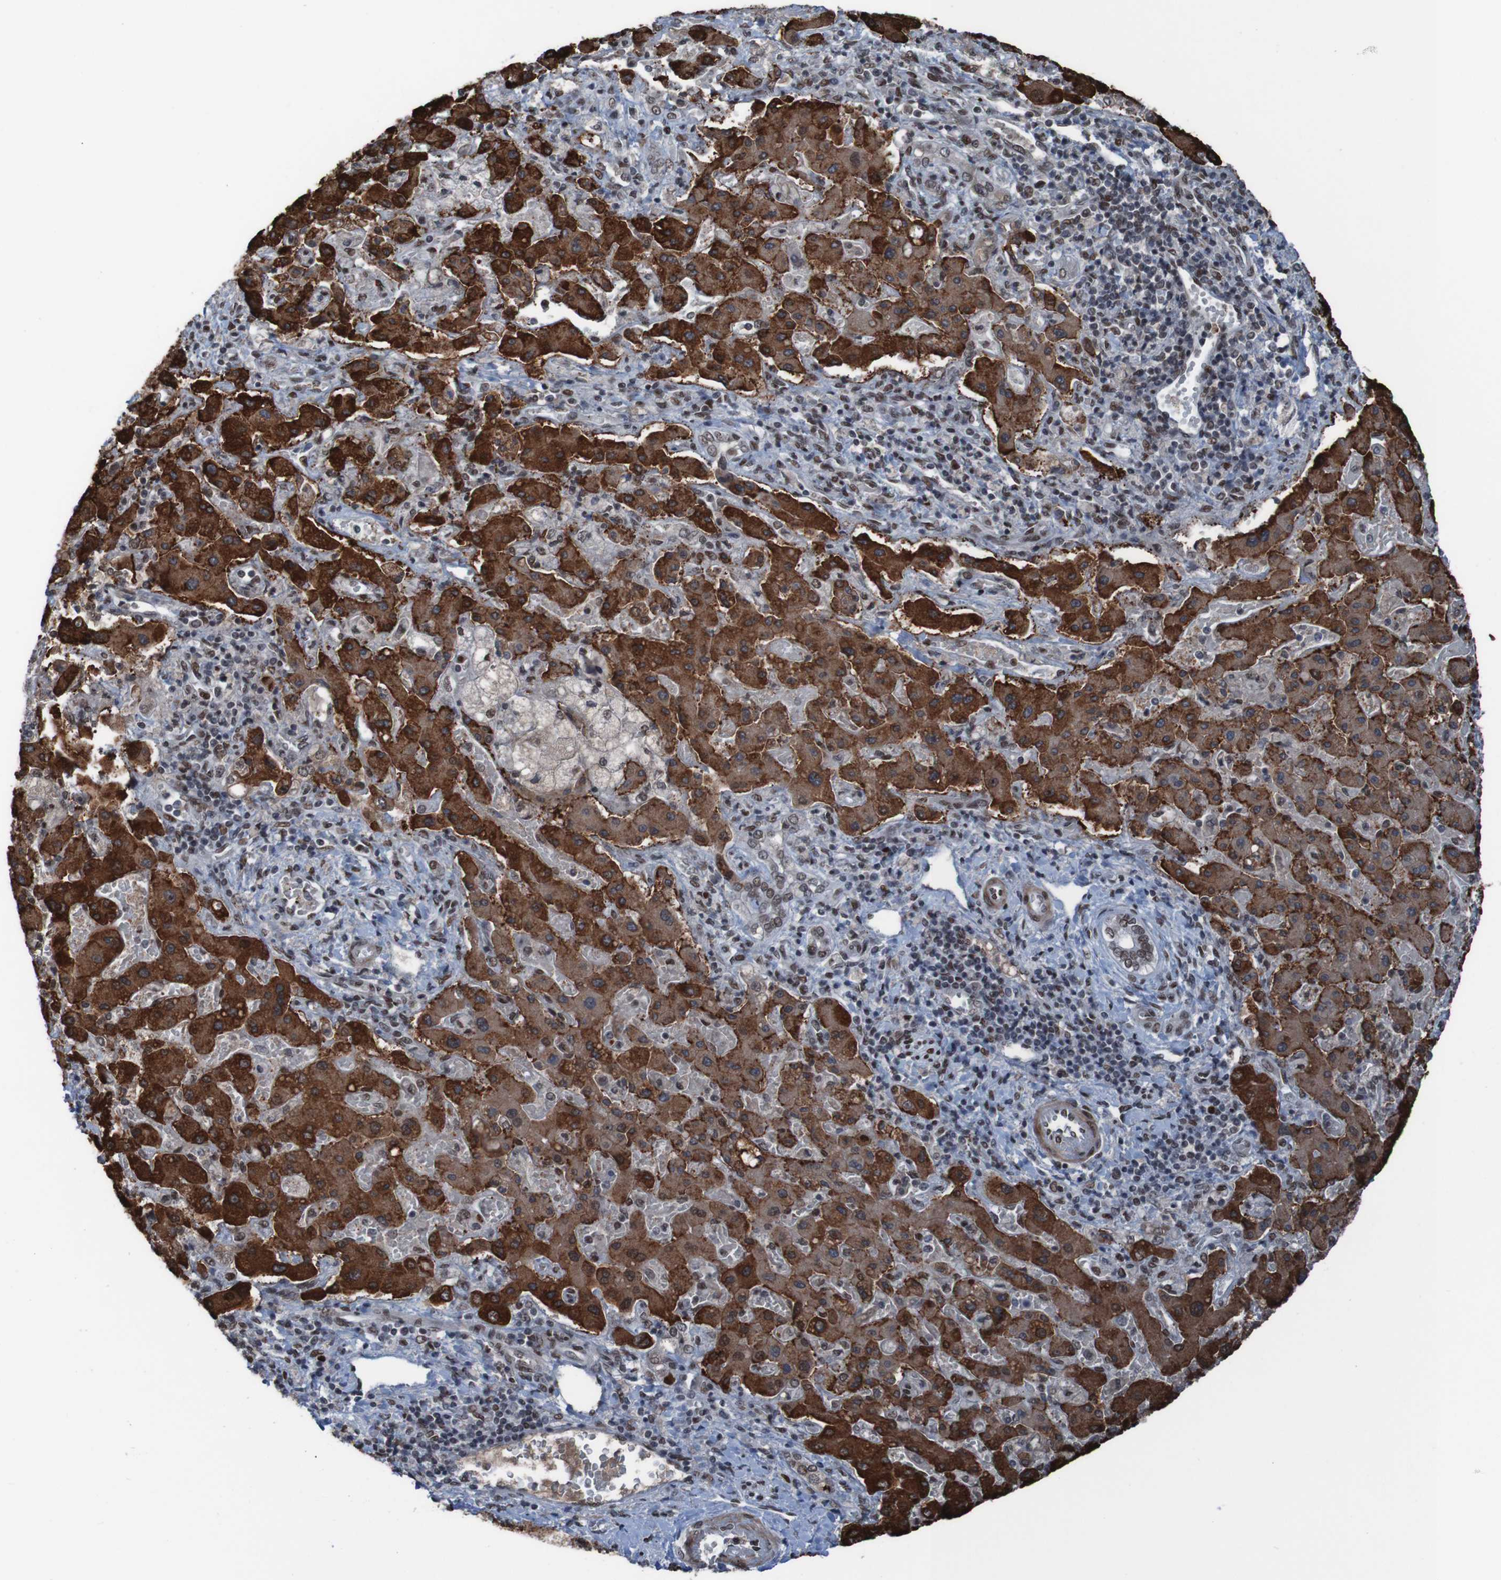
{"staining": {"intensity": "moderate", "quantity": ">75%", "location": "nuclear"}, "tissue": "liver cancer", "cell_type": "Tumor cells", "image_type": "cancer", "snomed": [{"axis": "morphology", "description": "Cholangiocarcinoma"}, {"axis": "topography", "description": "Liver"}], "caption": "Liver cholangiocarcinoma was stained to show a protein in brown. There is medium levels of moderate nuclear expression in about >75% of tumor cells.", "gene": "PHF2", "patient": {"sex": "male", "age": 50}}